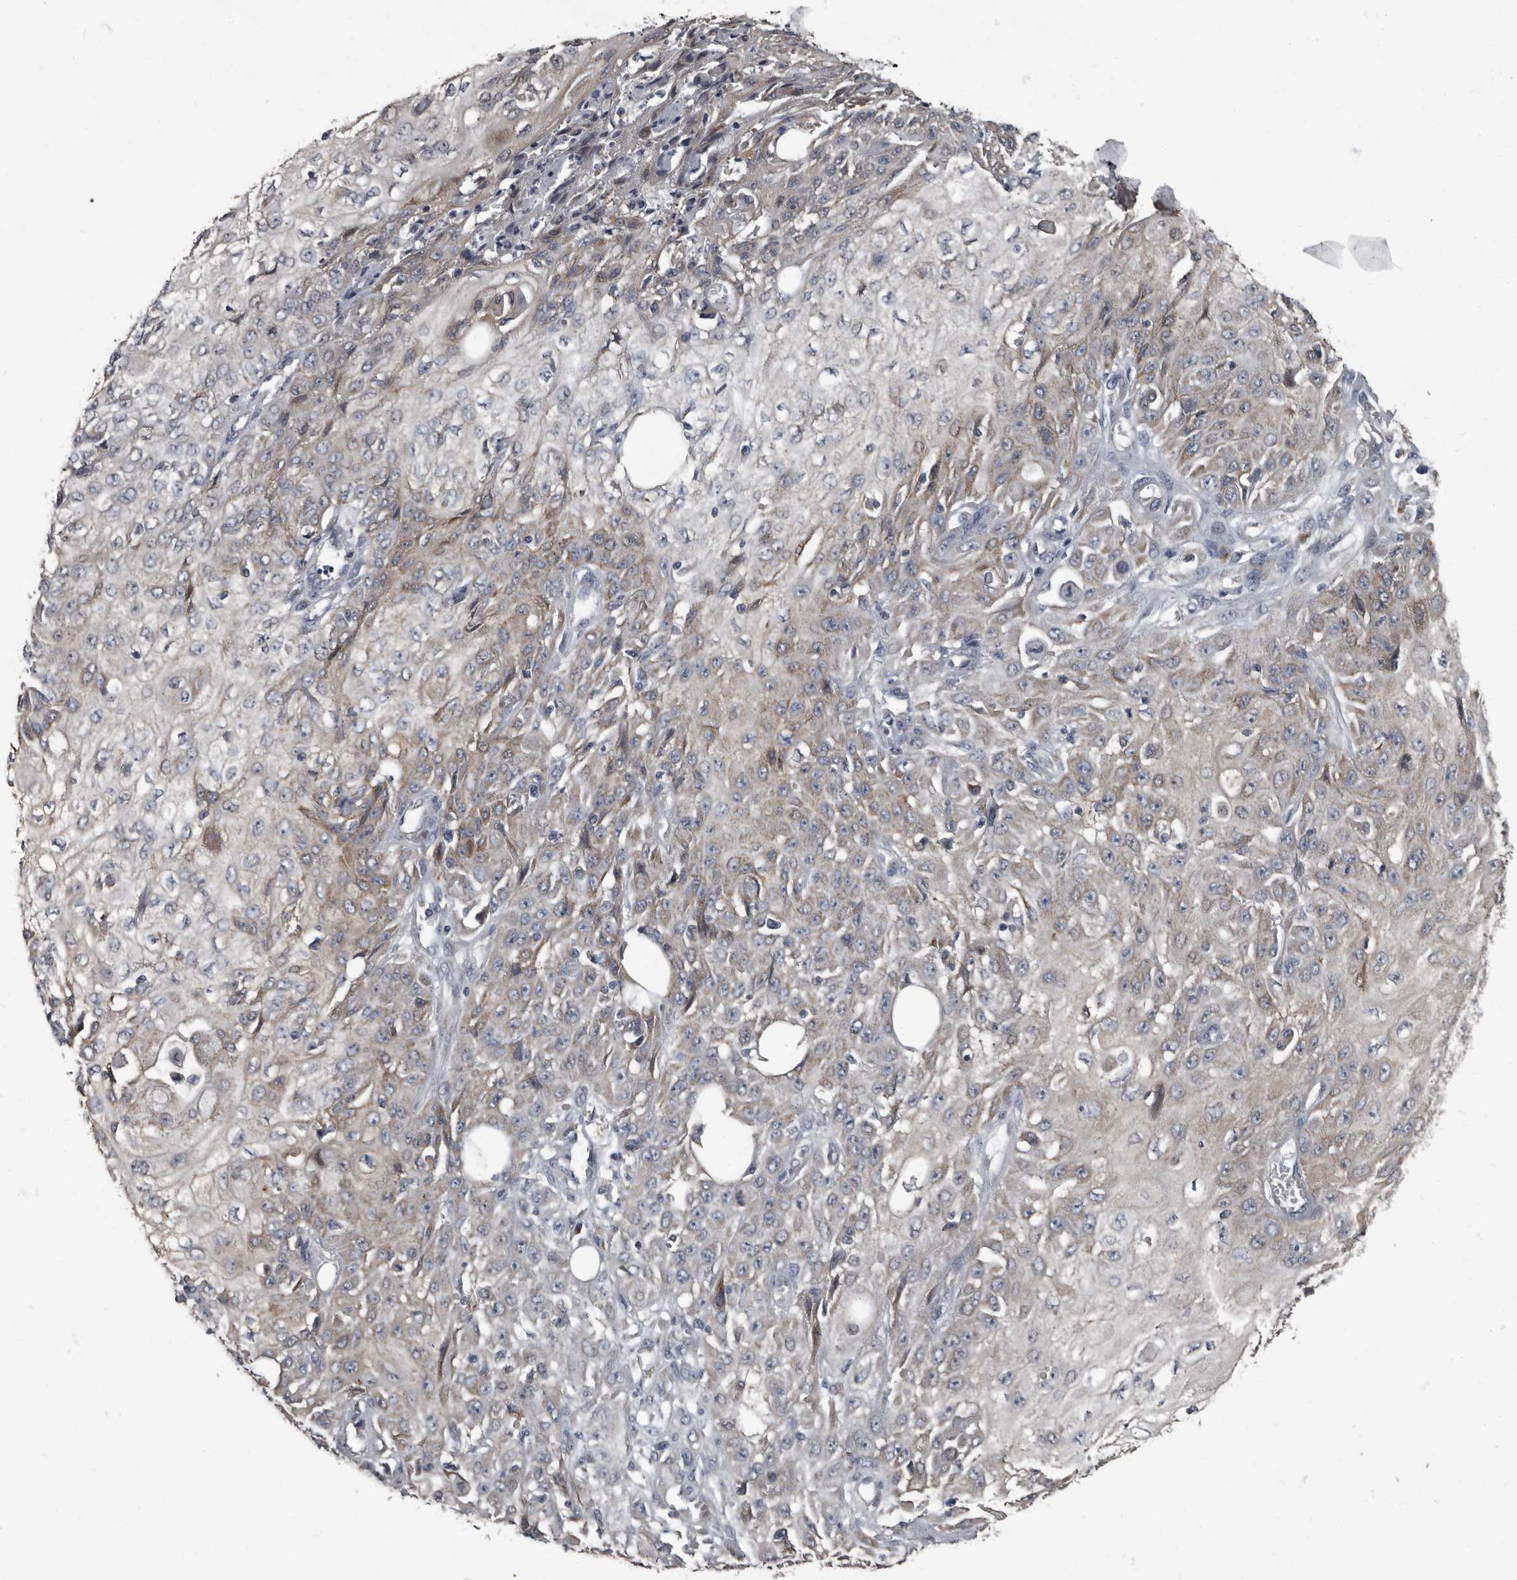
{"staining": {"intensity": "weak", "quantity": "<25%", "location": "cytoplasmic/membranous"}, "tissue": "skin cancer", "cell_type": "Tumor cells", "image_type": "cancer", "snomed": [{"axis": "morphology", "description": "Squamous cell carcinoma, NOS"}, {"axis": "morphology", "description": "Squamous cell carcinoma, metastatic, NOS"}, {"axis": "topography", "description": "Skin"}, {"axis": "topography", "description": "Lymph node"}], "caption": "Photomicrograph shows no significant protein positivity in tumor cells of metastatic squamous cell carcinoma (skin).", "gene": "TPD52L1", "patient": {"sex": "male", "age": 75}}